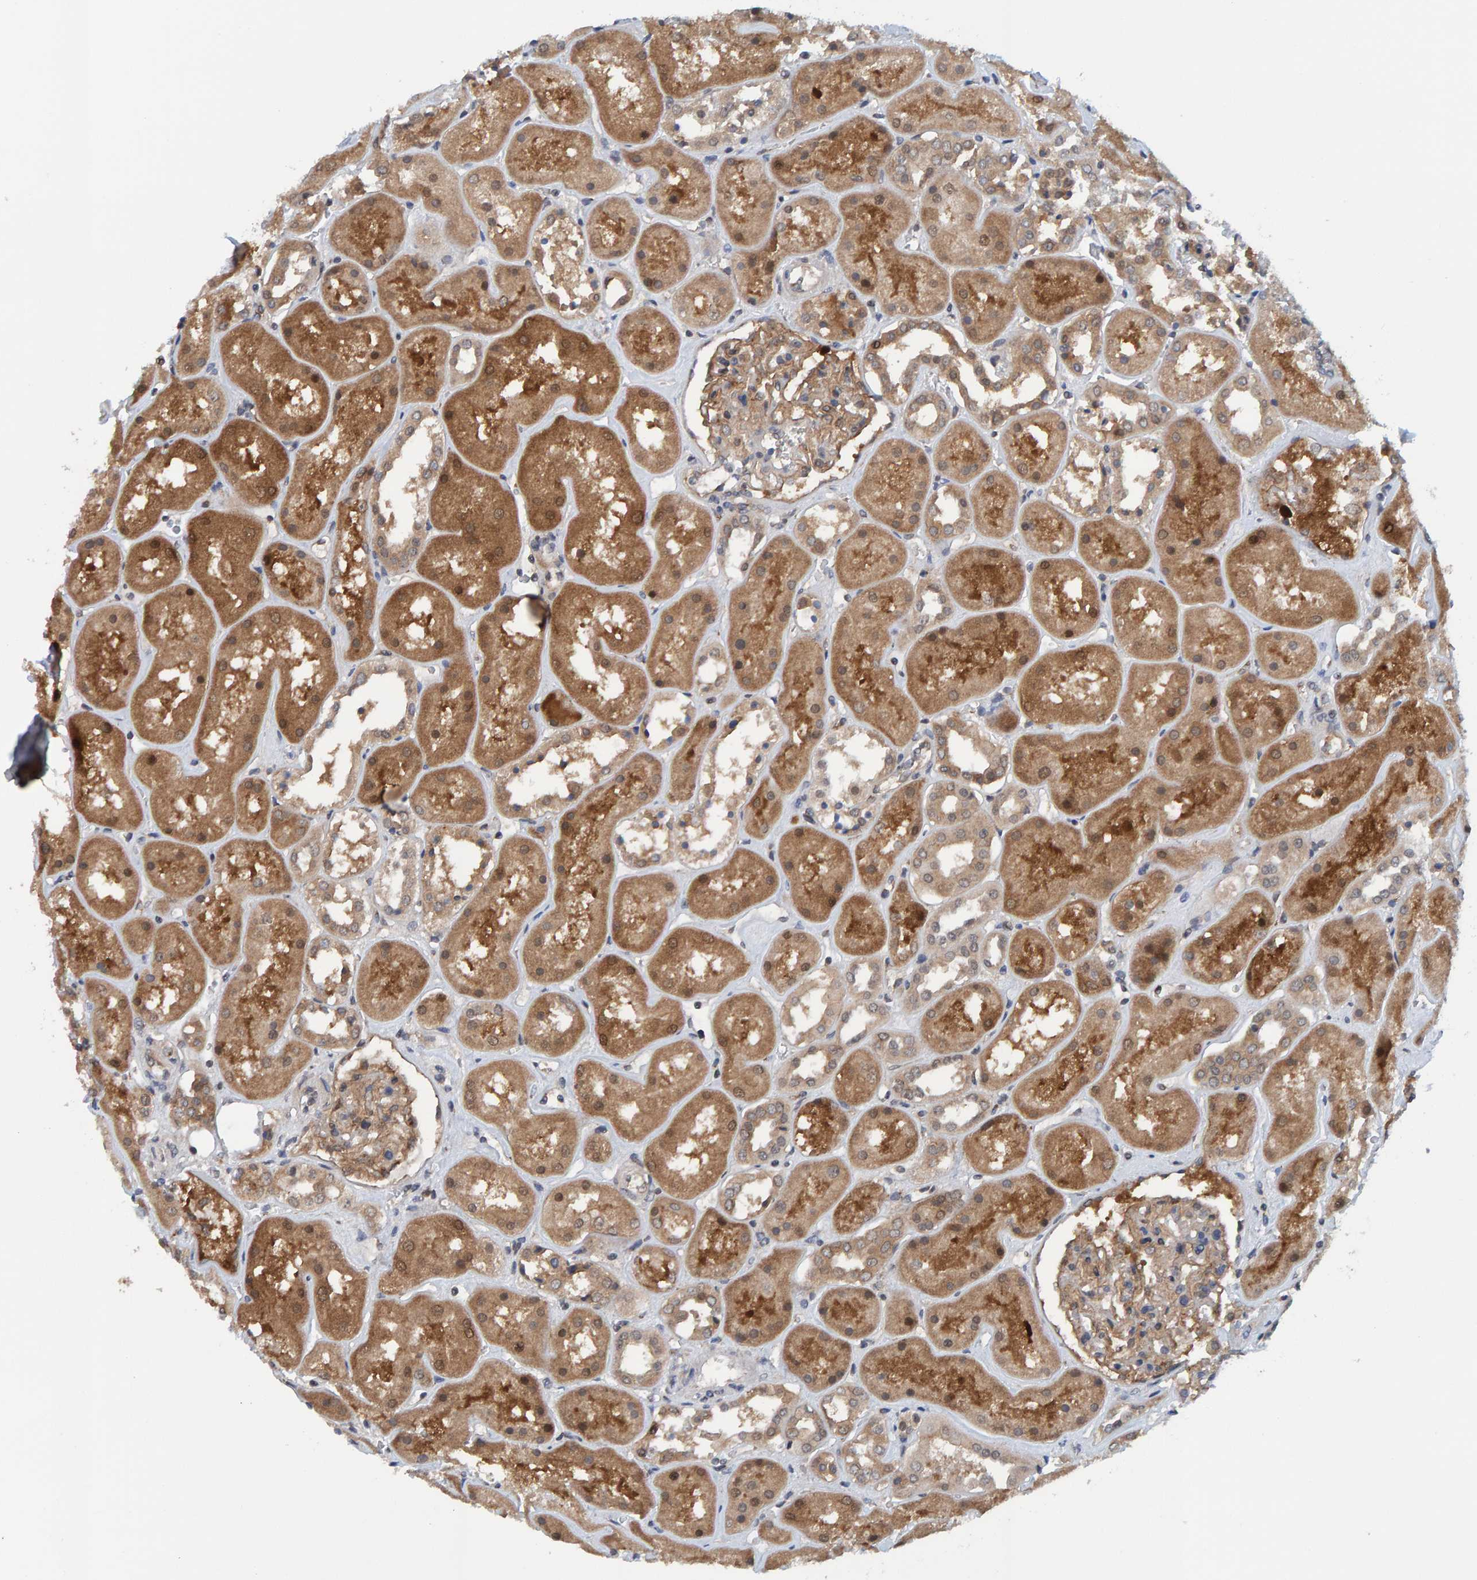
{"staining": {"intensity": "weak", "quantity": ">75%", "location": "cytoplasmic/membranous"}, "tissue": "kidney", "cell_type": "Cells in glomeruli", "image_type": "normal", "snomed": [{"axis": "morphology", "description": "Normal tissue, NOS"}, {"axis": "topography", "description": "Kidney"}], "caption": "Weak cytoplasmic/membranous staining is present in about >75% of cells in glomeruli in benign kidney. (Brightfield microscopy of DAB IHC at high magnification).", "gene": "SCRN2", "patient": {"sex": "male", "age": 70}}